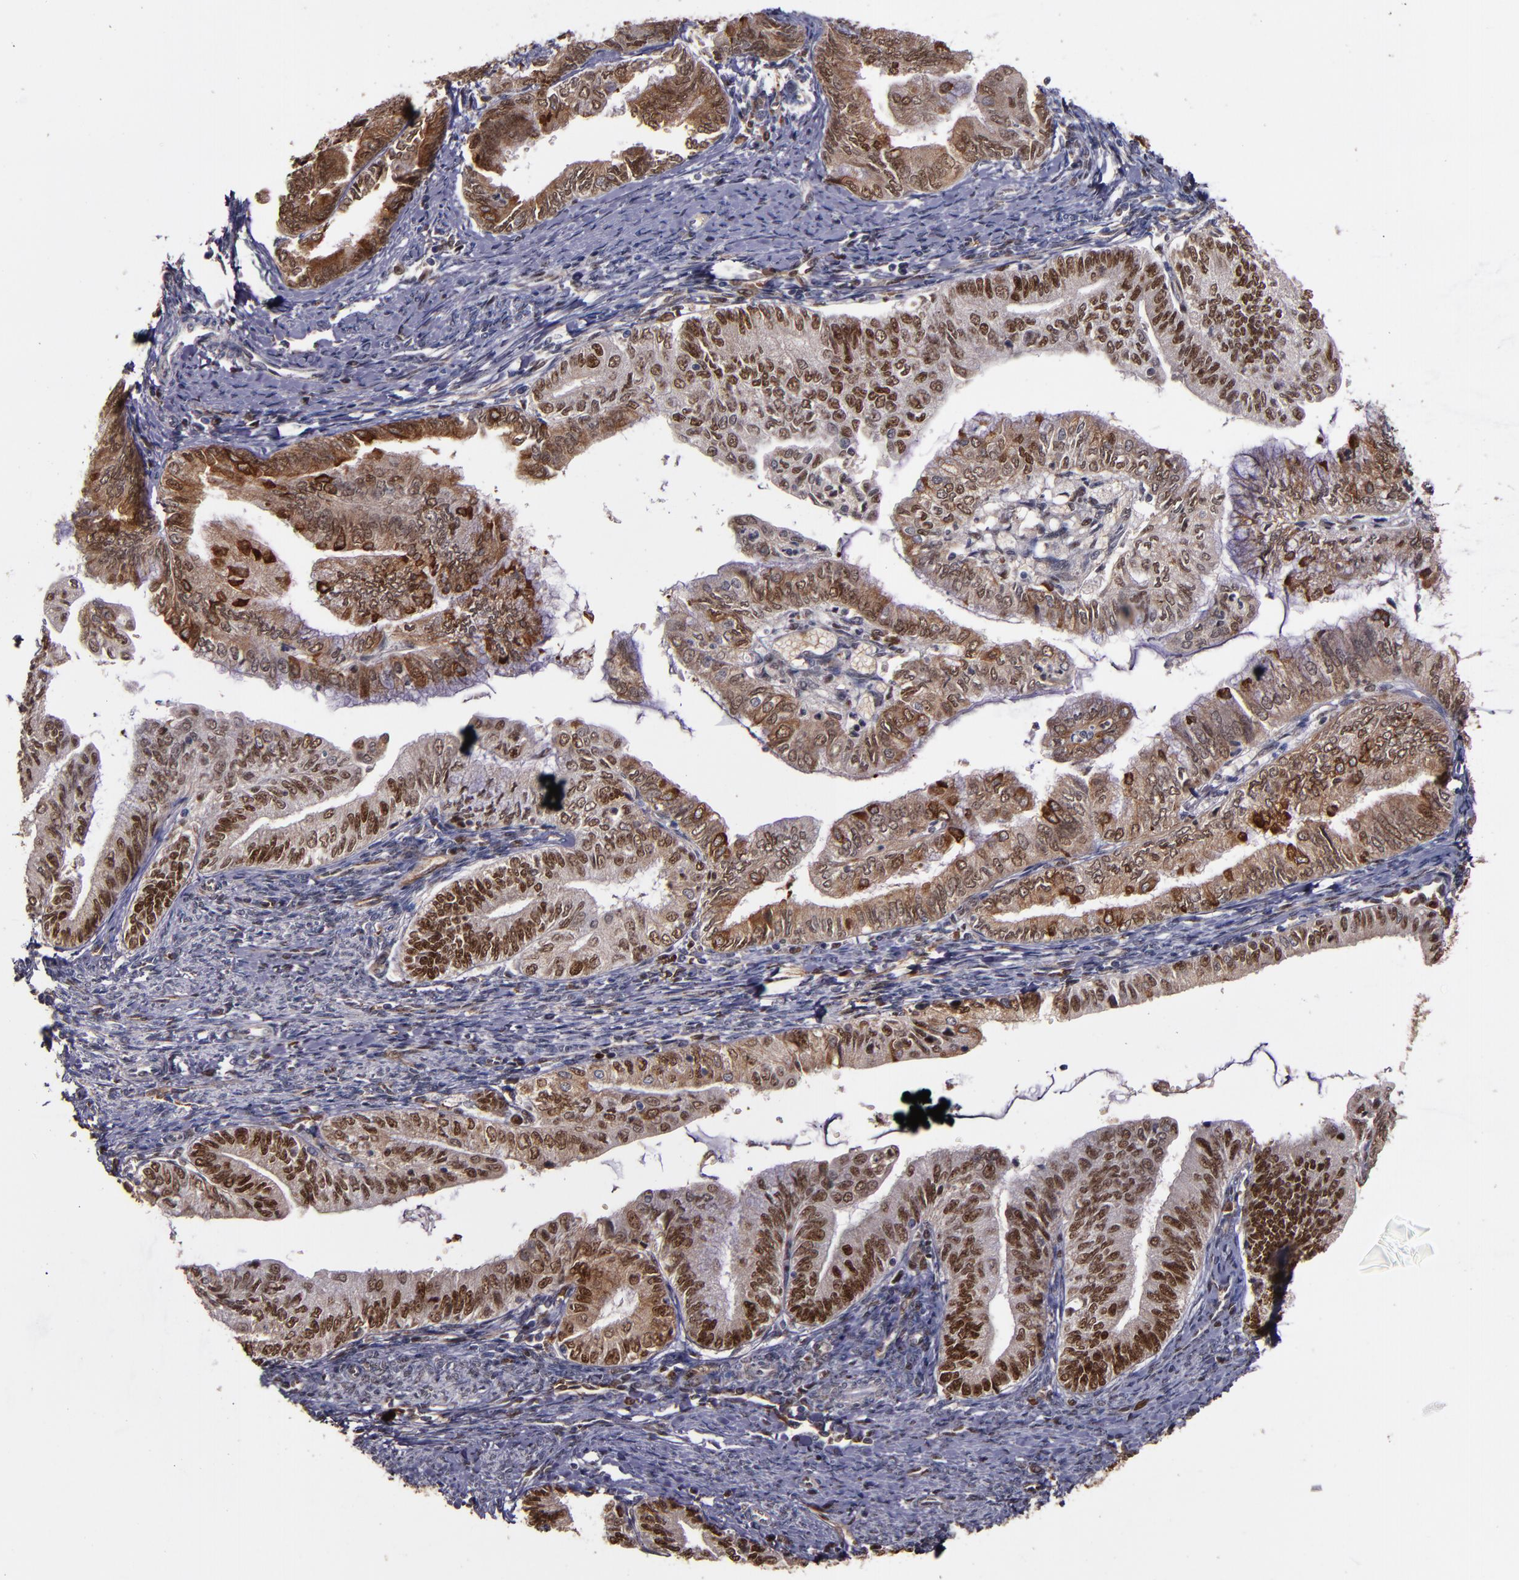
{"staining": {"intensity": "strong", "quantity": ">75%", "location": "cytoplasmic/membranous,nuclear"}, "tissue": "endometrial cancer", "cell_type": "Tumor cells", "image_type": "cancer", "snomed": [{"axis": "morphology", "description": "Adenocarcinoma, NOS"}, {"axis": "topography", "description": "Endometrium"}], "caption": "A brown stain highlights strong cytoplasmic/membranous and nuclear positivity of a protein in human endometrial cancer (adenocarcinoma) tumor cells.", "gene": "CHEK2", "patient": {"sex": "female", "age": 66}}